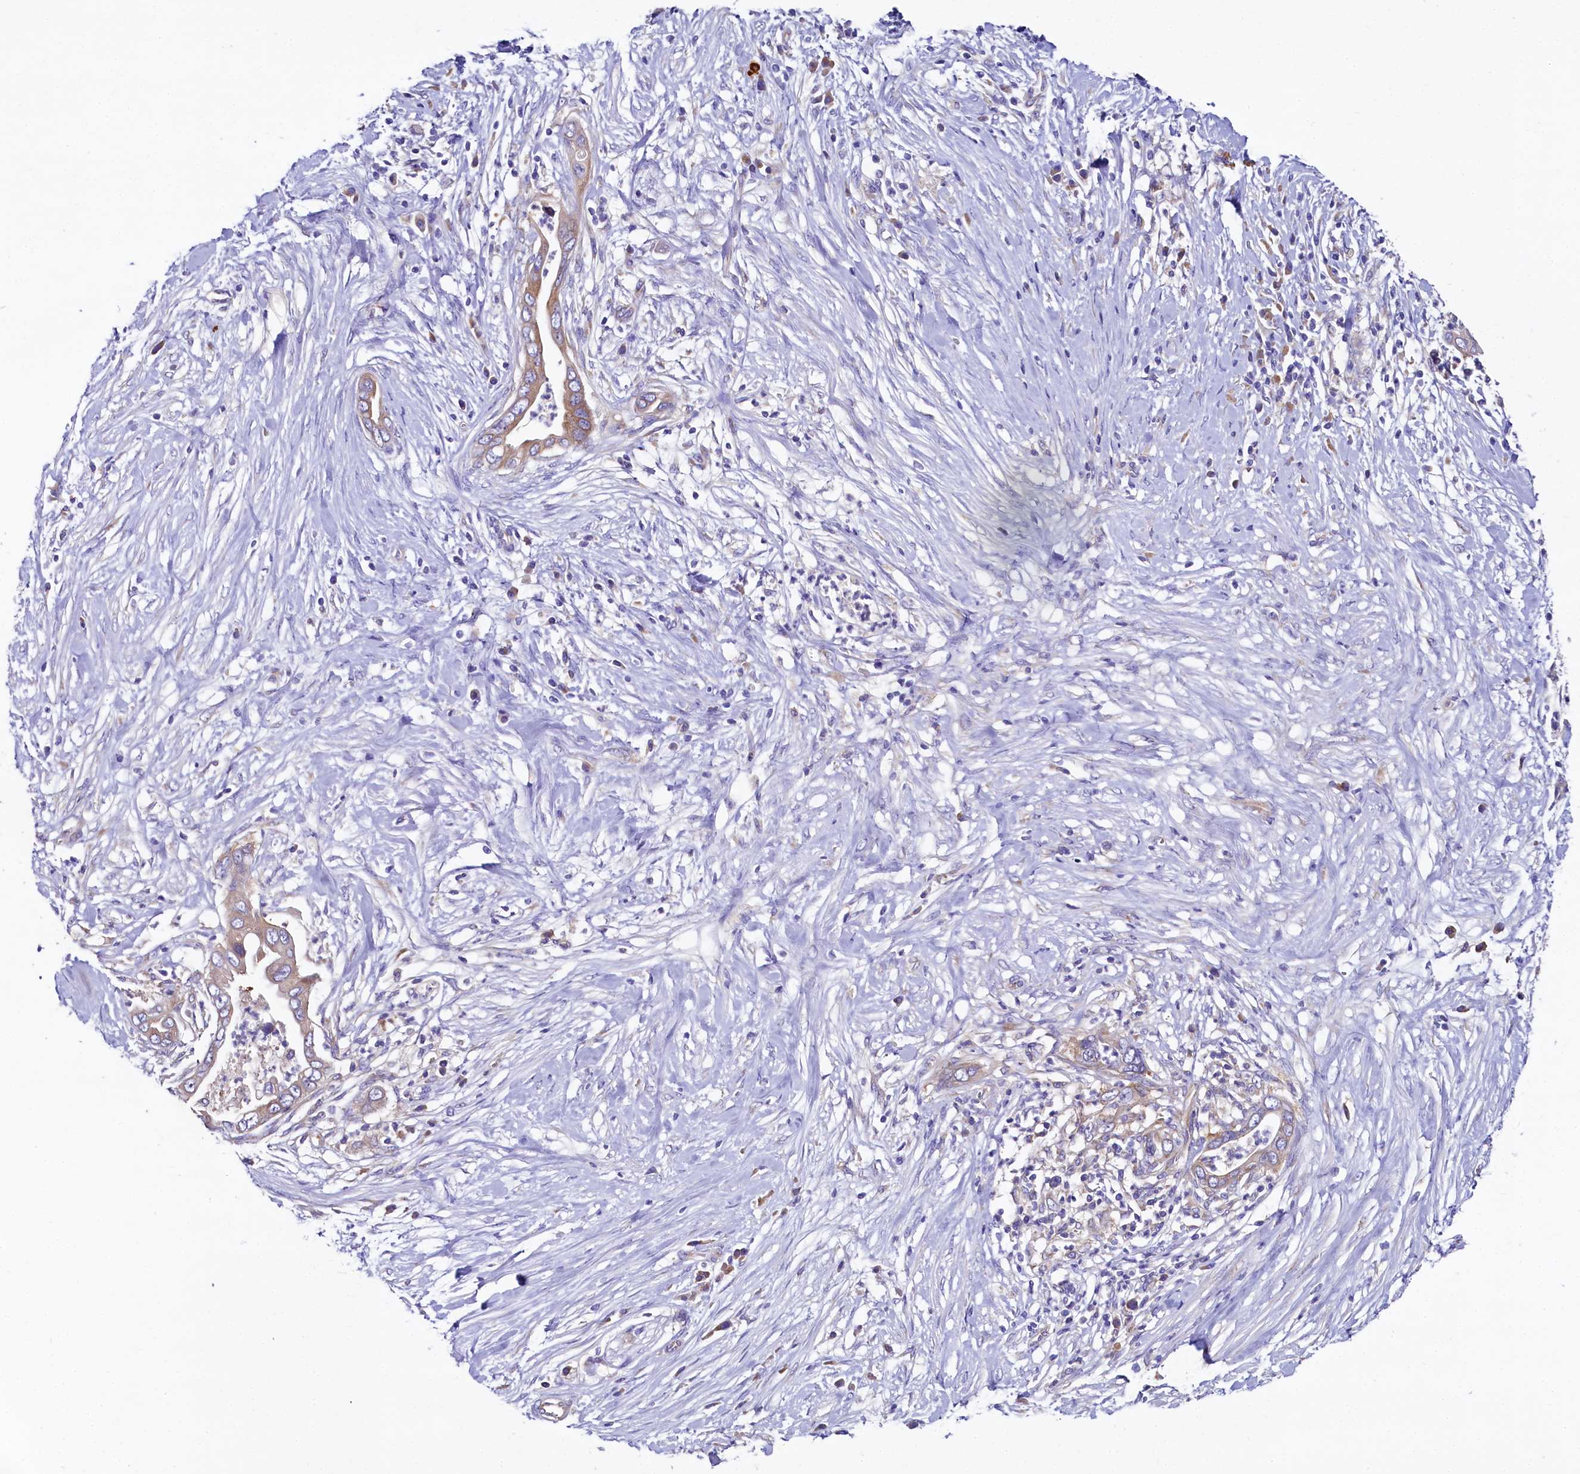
{"staining": {"intensity": "moderate", "quantity": ">75%", "location": "cytoplasmic/membranous"}, "tissue": "pancreatic cancer", "cell_type": "Tumor cells", "image_type": "cancer", "snomed": [{"axis": "morphology", "description": "Adenocarcinoma, NOS"}, {"axis": "topography", "description": "Pancreas"}], "caption": "Human adenocarcinoma (pancreatic) stained with a brown dye displays moderate cytoplasmic/membranous positive positivity in about >75% of tumor cells.", "gene": "QARS1", "patient": {"sex": "male", "age": 75}}